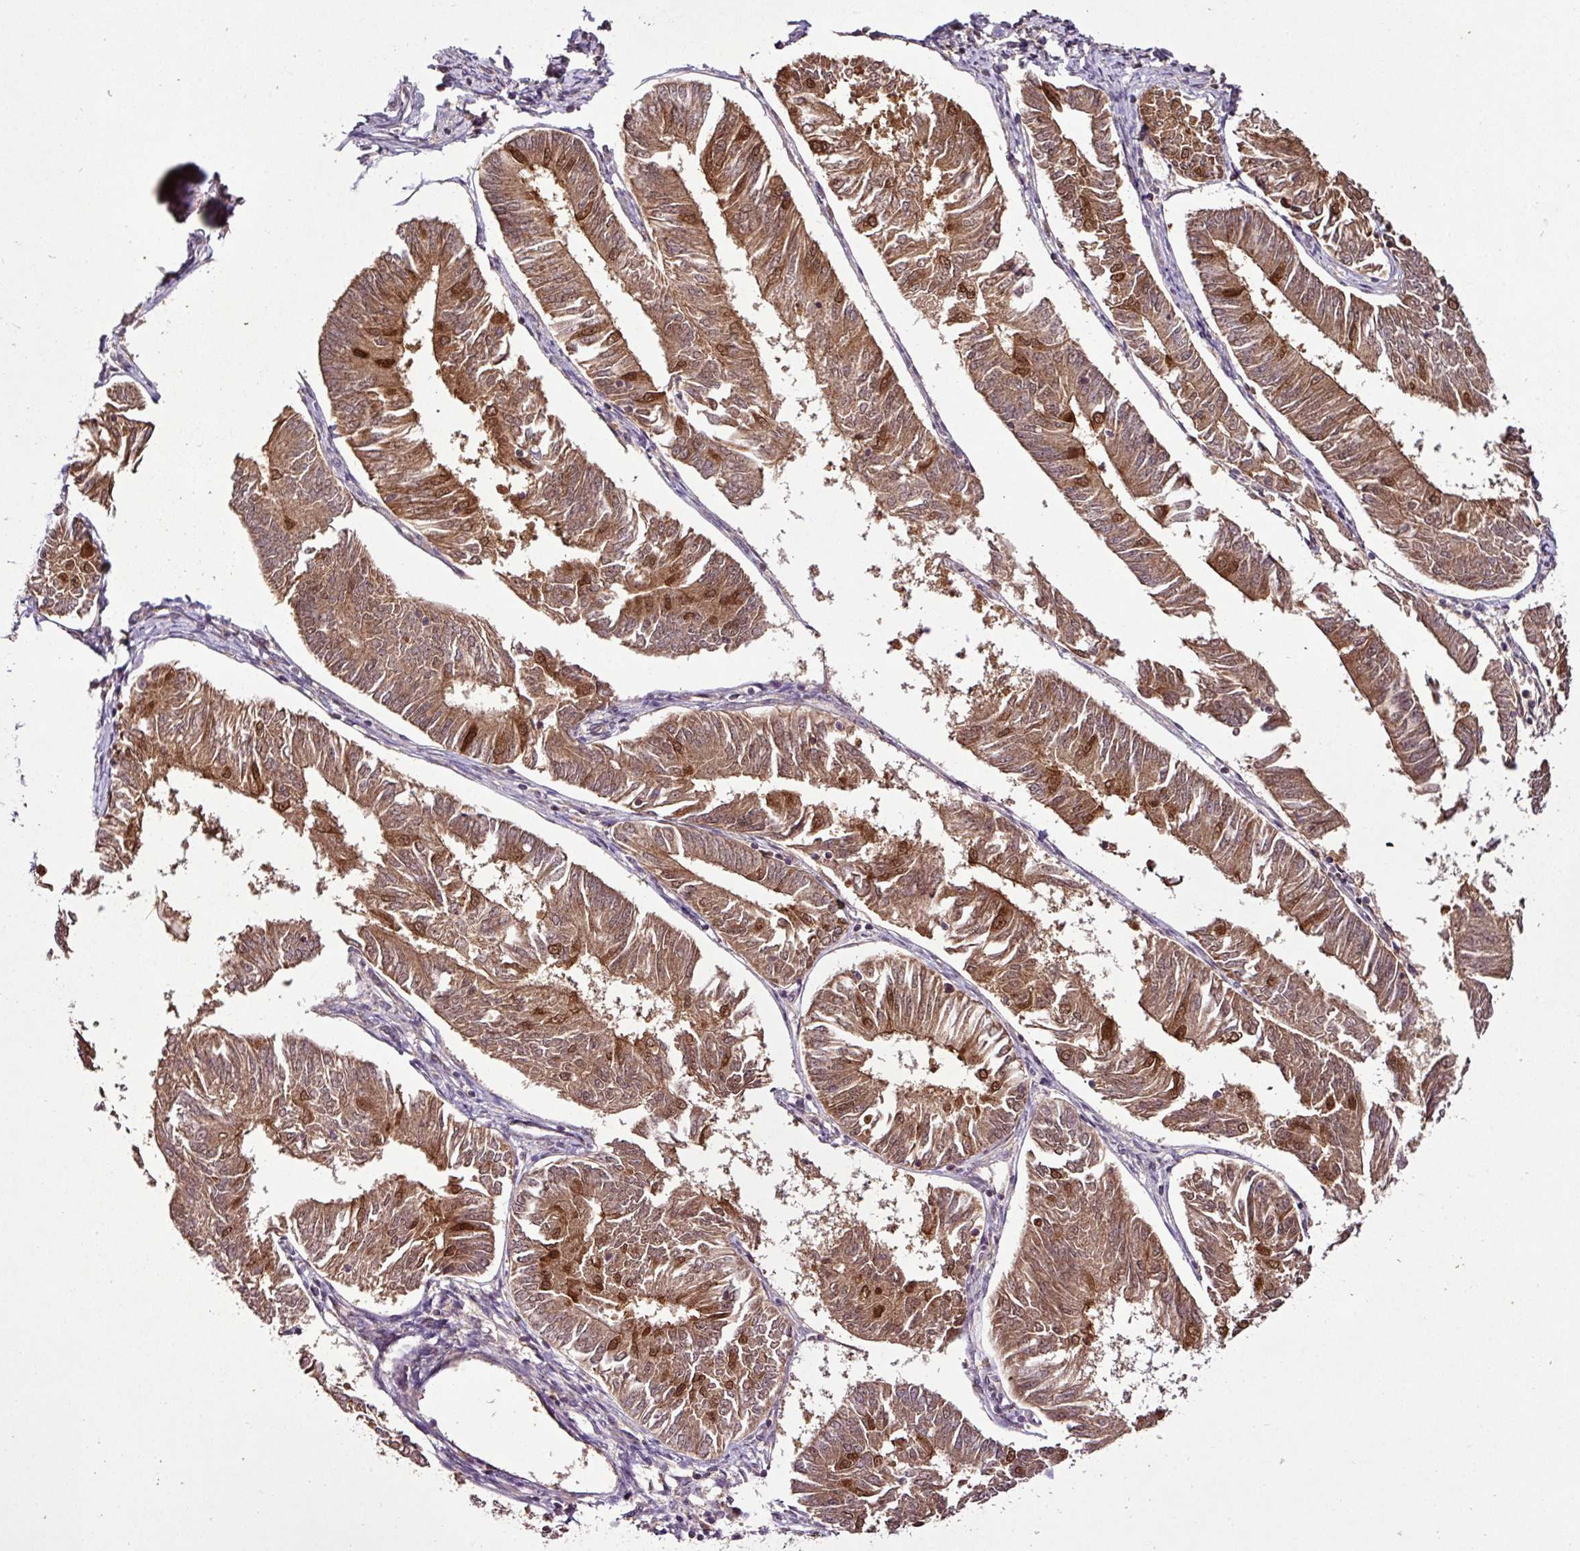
{"staining": {"intensity": "moderate", "quantity": ">75%", "location": "cytoplasmic/membranous,nuclear"}, "tissue": "endometrial cancer", "cell_type": "Tumor cells", "image_type": "cancer", "snomed": [{"axis": "morphology", "description": "Adenocarcinoma, NOS"}, {"axis": "topography", "description": "Endometrium"}], "caption": "Immunohistochemical staining of endometrial cancer (adenocarcinoma) shows moderate cytoplasmic/membranous and nuclear protein positivity in about >75% of tumor cells.", "gene": "FAIM", "patient": {"sex": "female", "age": 58}}